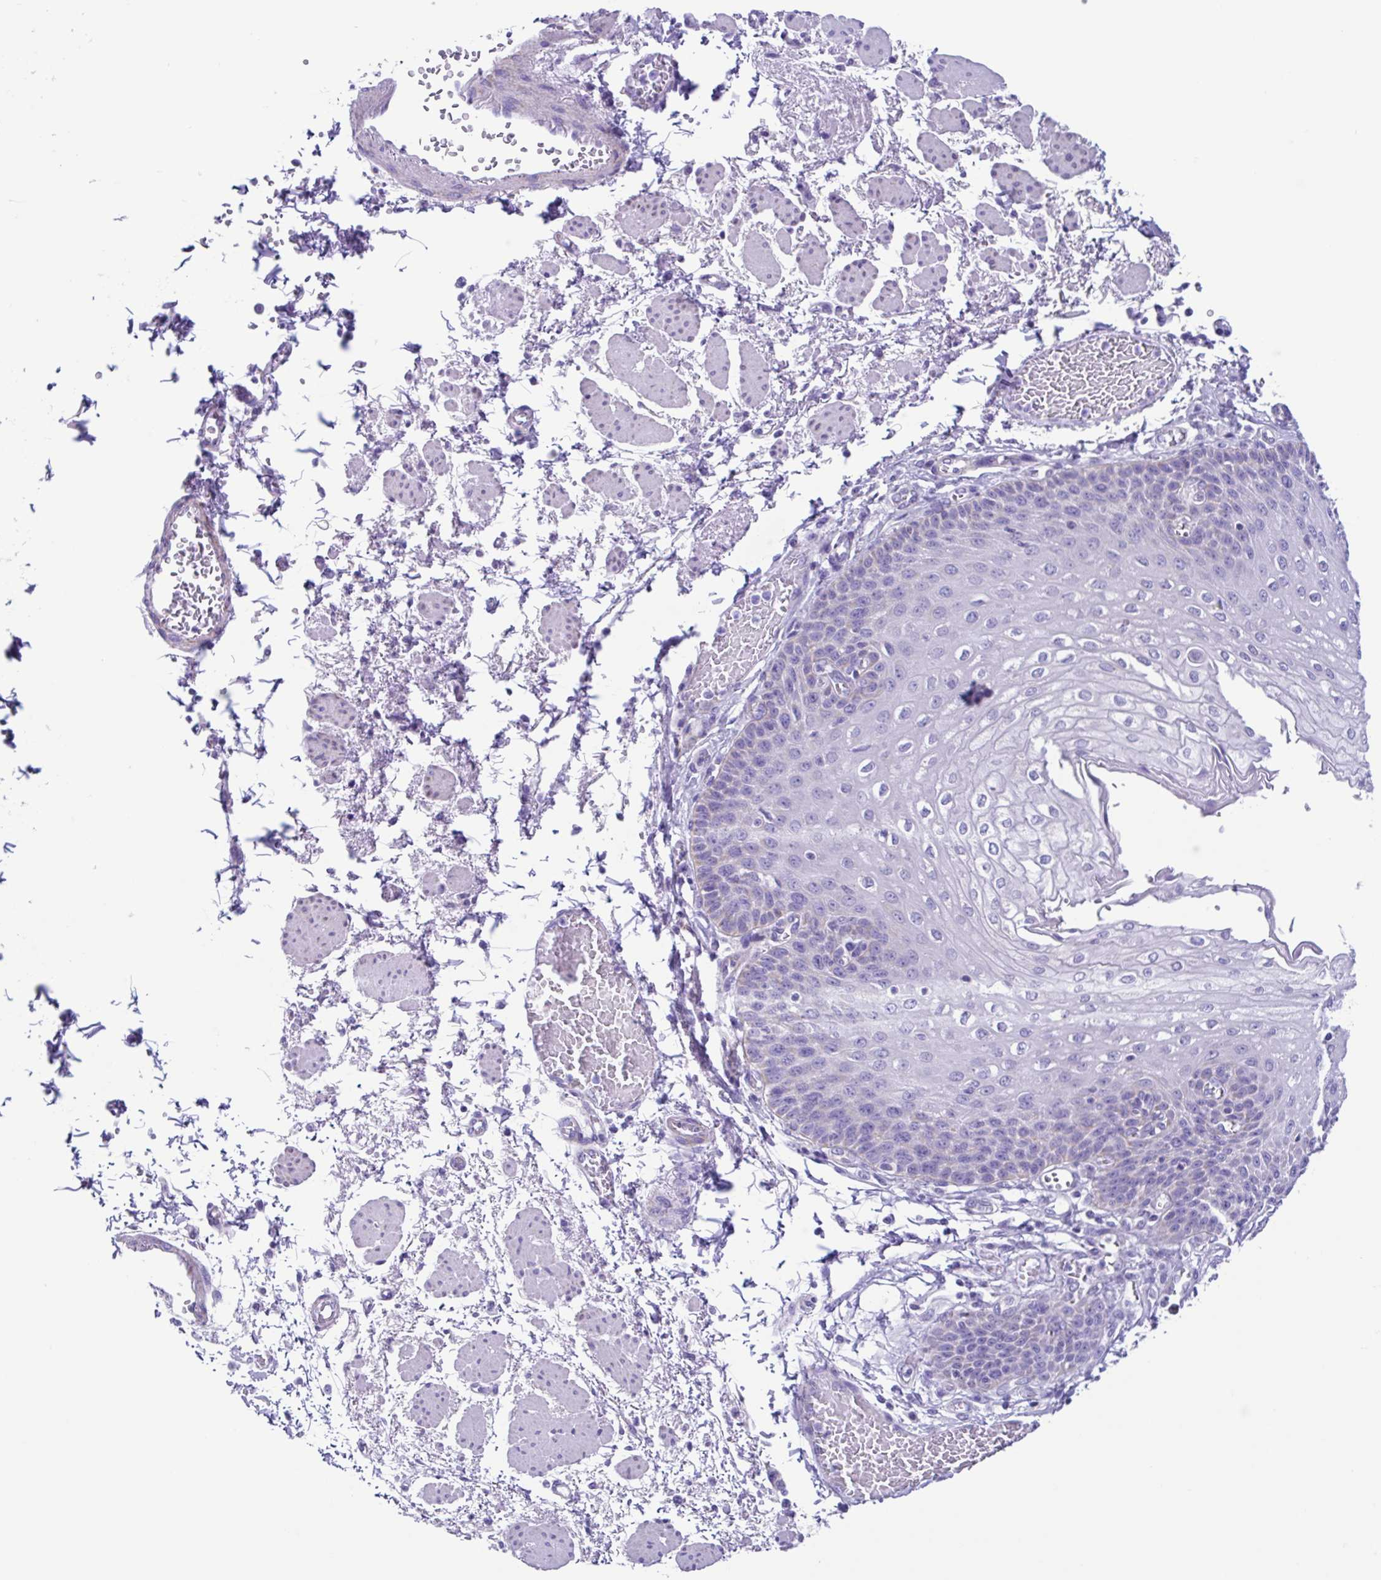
{"staining": {"intensity": "weak", "quantity": "<25%", "location": "cytoplasmic/membranous"}, "tissue": "esophagus", "cell_type": "Squamous epithelial cells", "image_type": "normal", "snomed": [{"axis": "morphology", "description": "Normal tissue, NOS"}, {"axis": "morphology", "description": "Adenocarcinoma, NOS"}, {"axis": "topography", "description": "Esophagus"}], "caption": "An immunohistochemistry (IHC) histopathology image of normal esophagus is shown. There is no staining in squamous epithelial cells of esophagus.", "gene": "ACTRT3", "patient": {"sex": "male", "age": 81}}